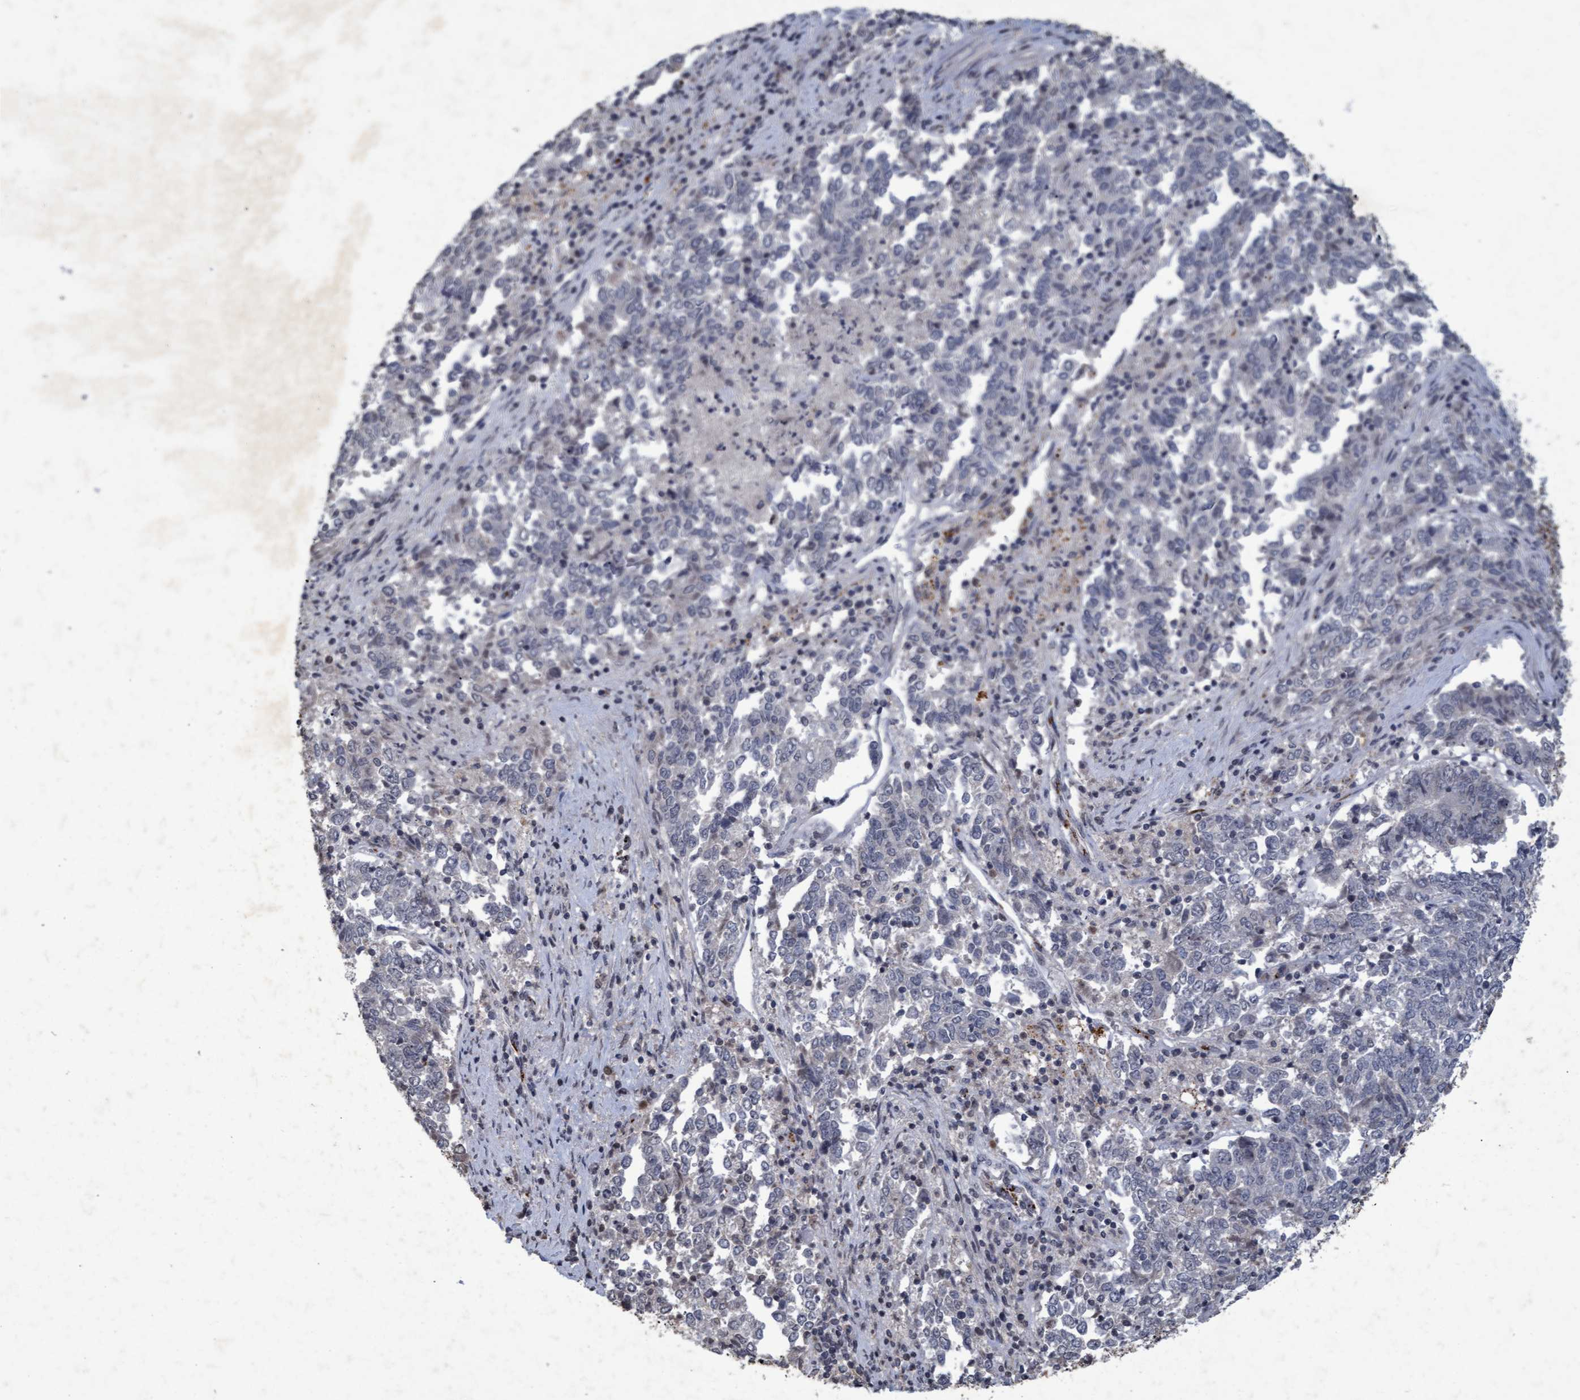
{"staining": {"intensity": "negative", "quantity": "none", "location": "none"}, "tissue": "endometrial cancer", "cell_type": "Tumor cells", "image_type": "cancer", "snomed": [{"axis": "morphology", "description": "Adenocarcinoma, NOS"}, {"axis": "topography", "description": "Endometrium"}], "caption": "The histopathology image displays no significant positivity in tumor cells of endometrial cancer.", "gene": "GALC", "patient": {"sex": "female", "age": 80}}